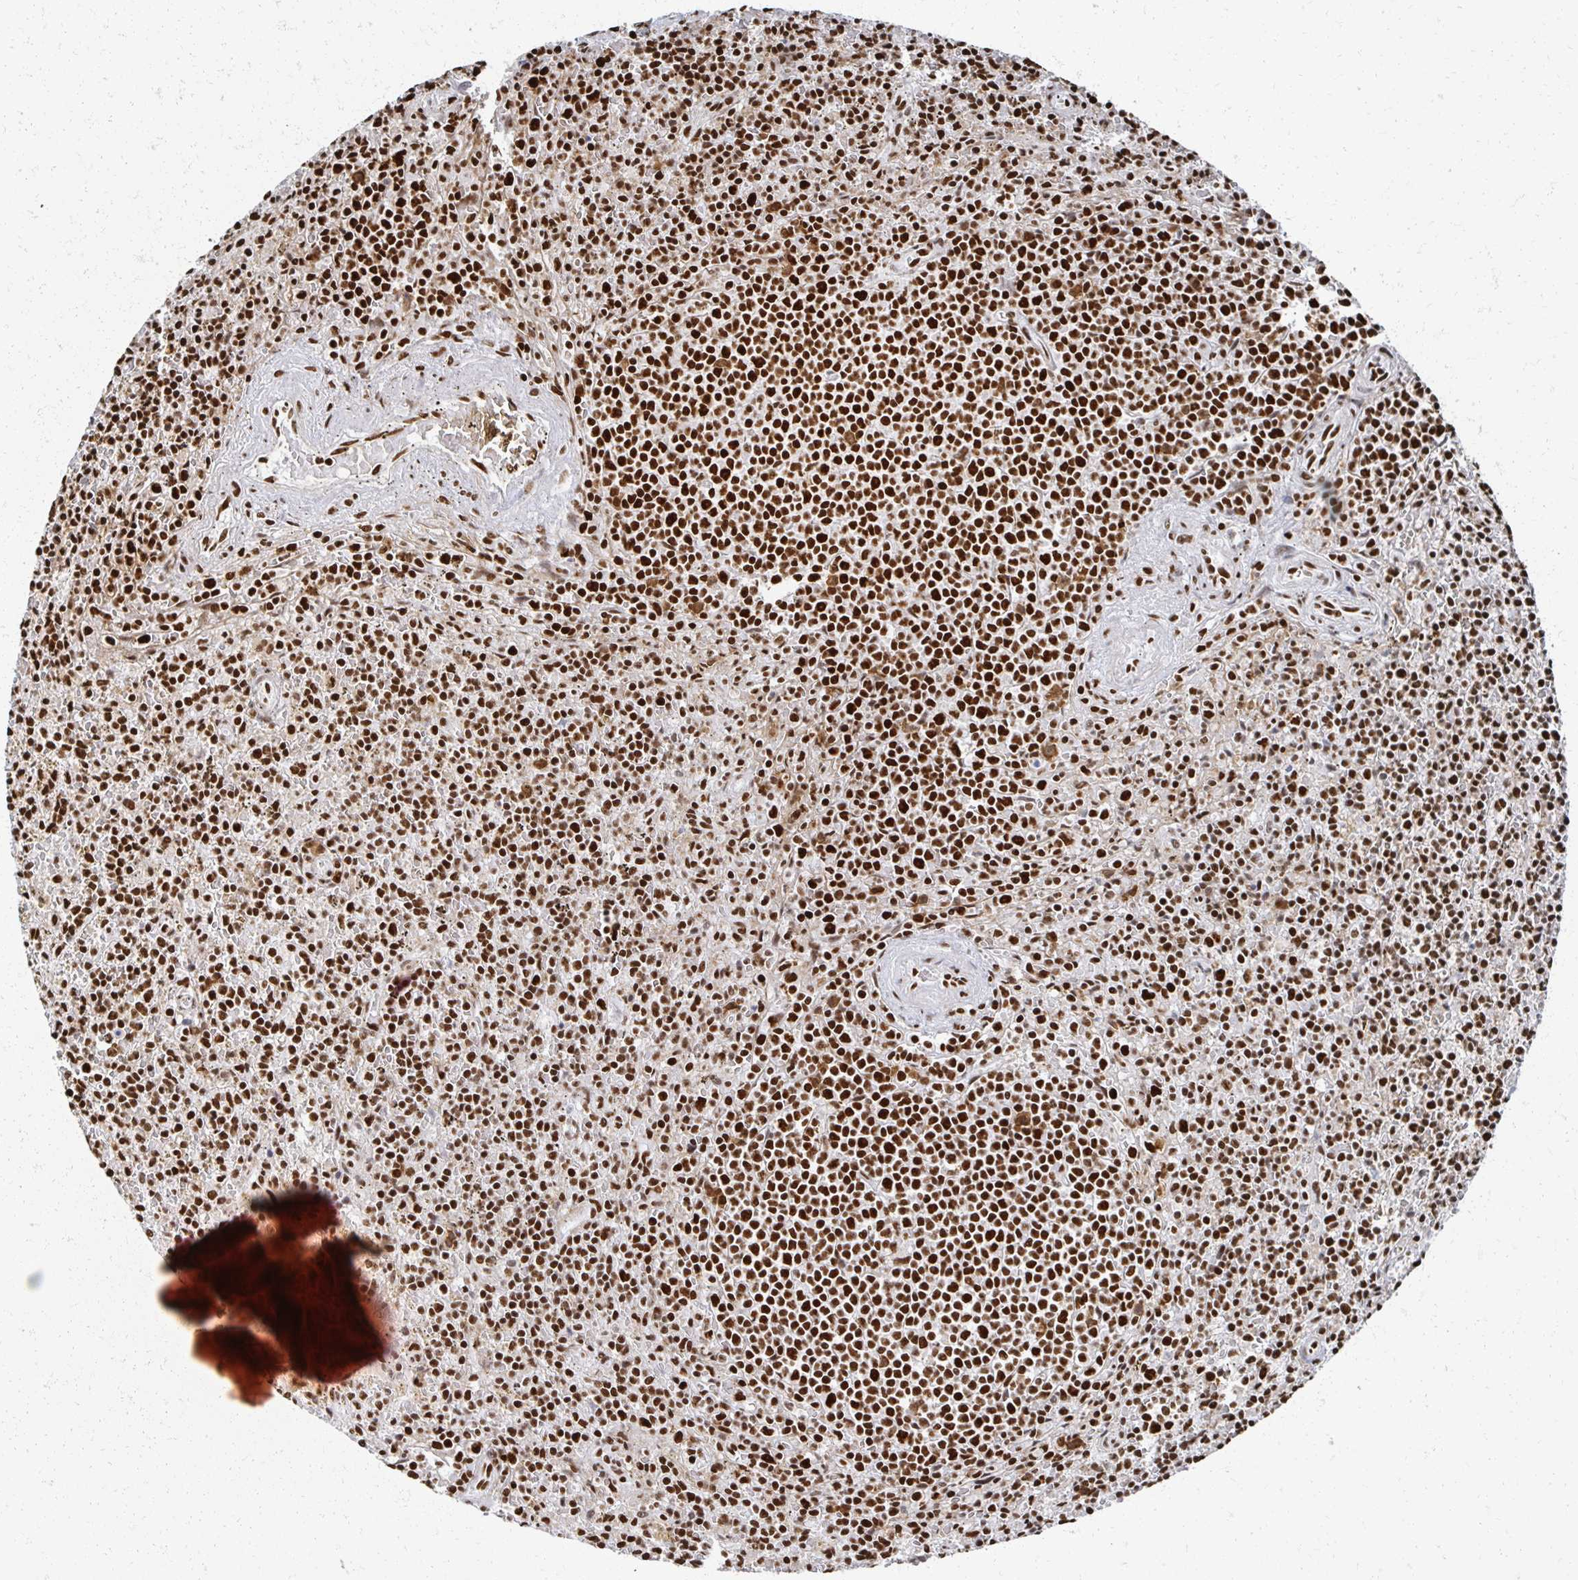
{"staining": {"intensity": "strong", "quantity": ">75%", "location": "nuclear"}, "tissue": "lymphoma", "cell_type": "Tumor cells", "image_type": "cancer", "snomed": [{"axis": "morphology", "description": "Malignant lymphoma, non-Hodgkin's type, Low grade"}, {"axis": "topography", "description": "Spleen"}], "caption": "Approximately >75% of tumor cells in human lymphoma reveal strong nuclear protein staining as visualized by brown immunohistochemical staining.", "gene": "RBBP7", "patient": {"sex": "male", "age": 67}}